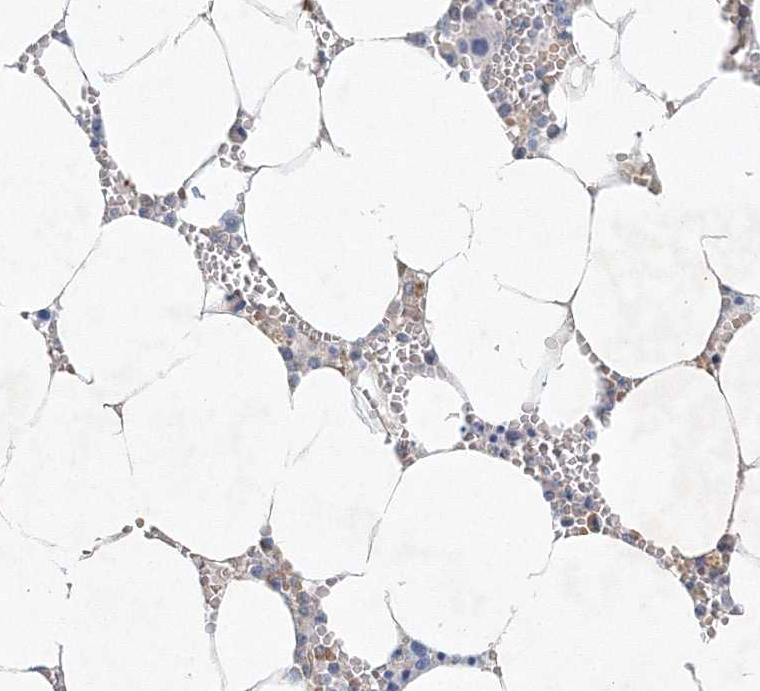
{"staining": {"intensity": "moderate", "quantity": "<25%", "location": "cytoplasmic/membranous"}, "tissue": "bone marrow", "cell_type": "Hematopoietic cells", "image_type": "normal", "snomed": [{"axis": "morphology", "description": "Normal tissue, NOS"}, {"axis": "topography", "description": "Bone marrow"}], "caption": "Immunohistochemistry (IHC) (DAB) staining of unremarkable human bone marrow exhibits moderate cytoplasmic/membranous protein staining in approximately <25% of hematopoietic cells.", "gene": "SH3BP5", "patient": {"sex": "male", "age": 70}}